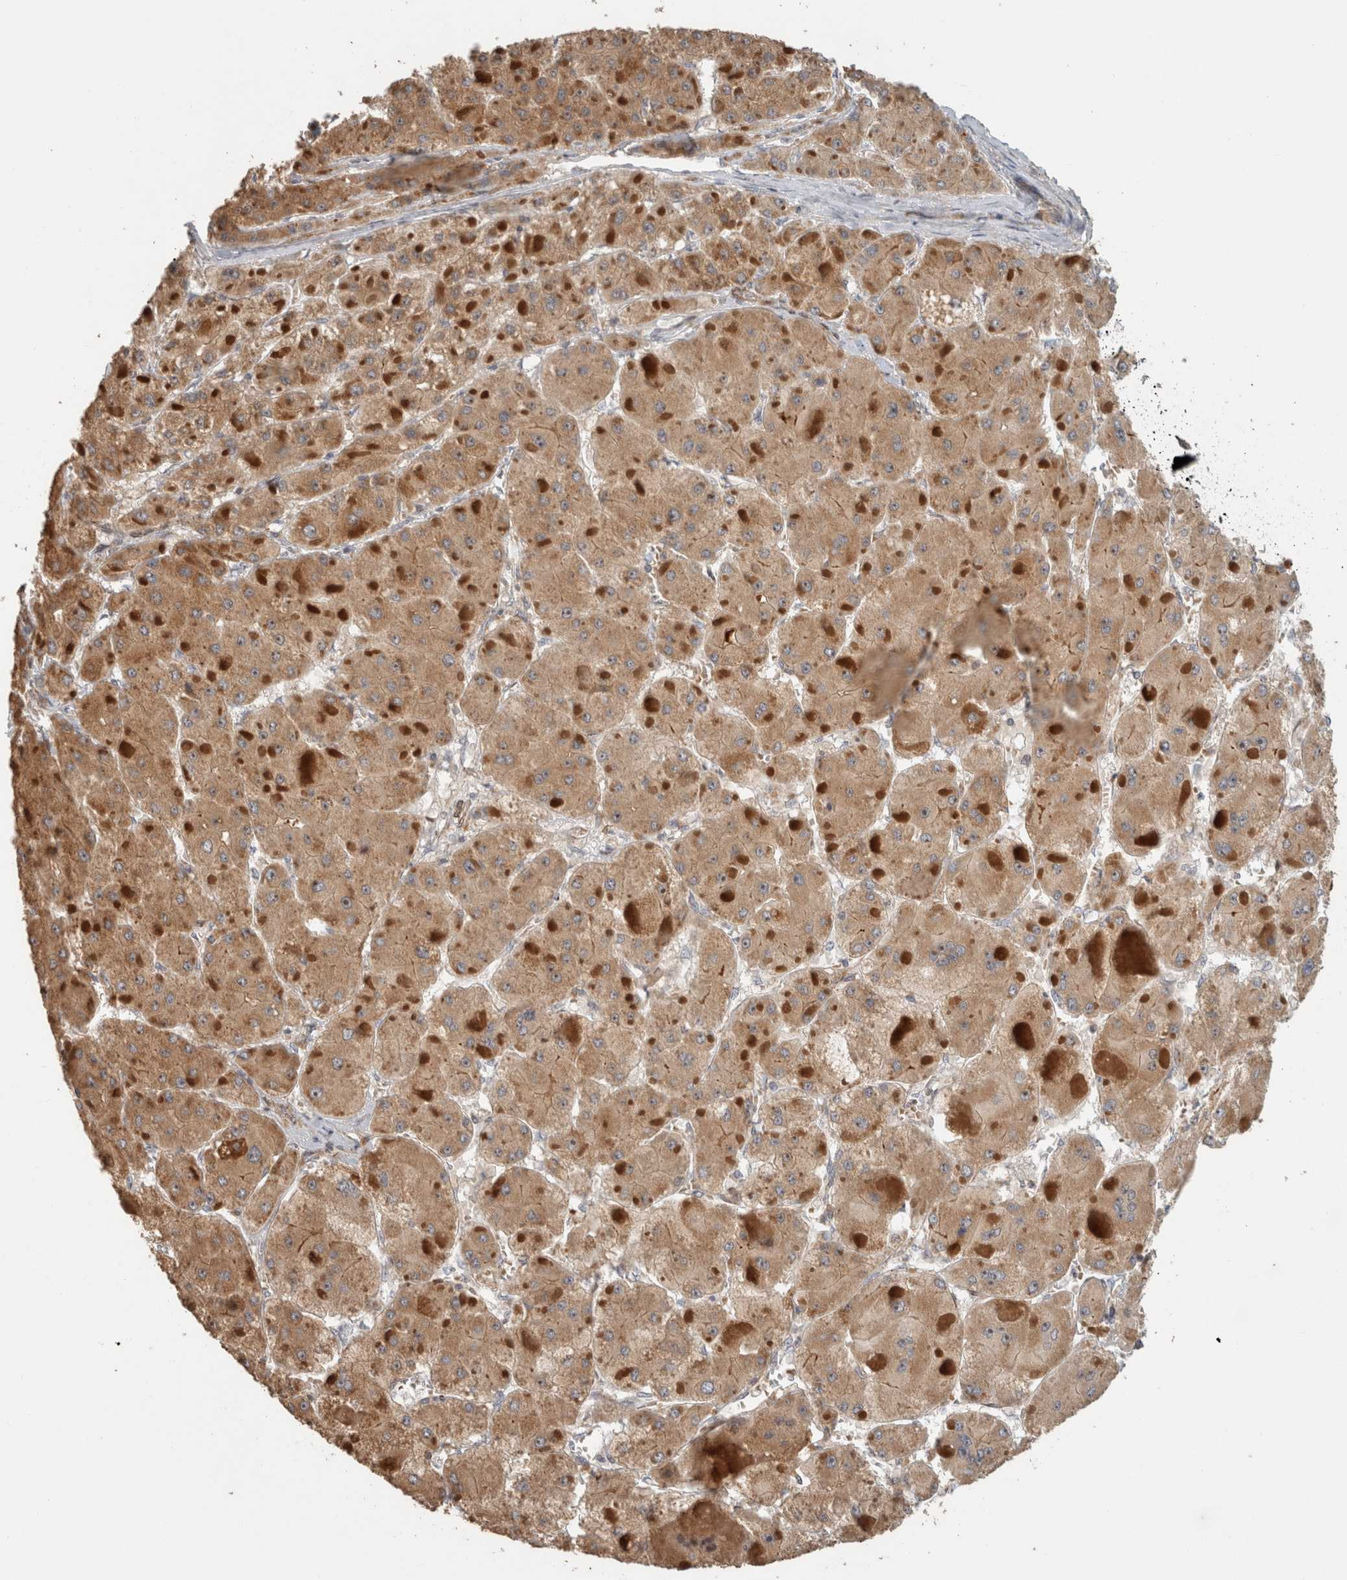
{"staining": {"intensity": "moderate", "quantity": ">75%", "location": "cytoplasmic/membranous"}, "tissue": "liver cancer", "cell_type": "Tumor cells", "image_type": "cancer", "snomed": [{"axis": "morphology", "description": "Carcinoma, Hepatocellular, NOS"}, {"axis": "topography", "description": "Liver"}], "caption": "High-power microscopy captured an immunohistochemistry micrograph of liver hepatocellular carcinoma, revealing moderate cytoplasmic/membranous positivity in approximately >75% of tumor cells.", "gene": "SIPA1L2", "patient": {"sex": "female", "age": 73}}